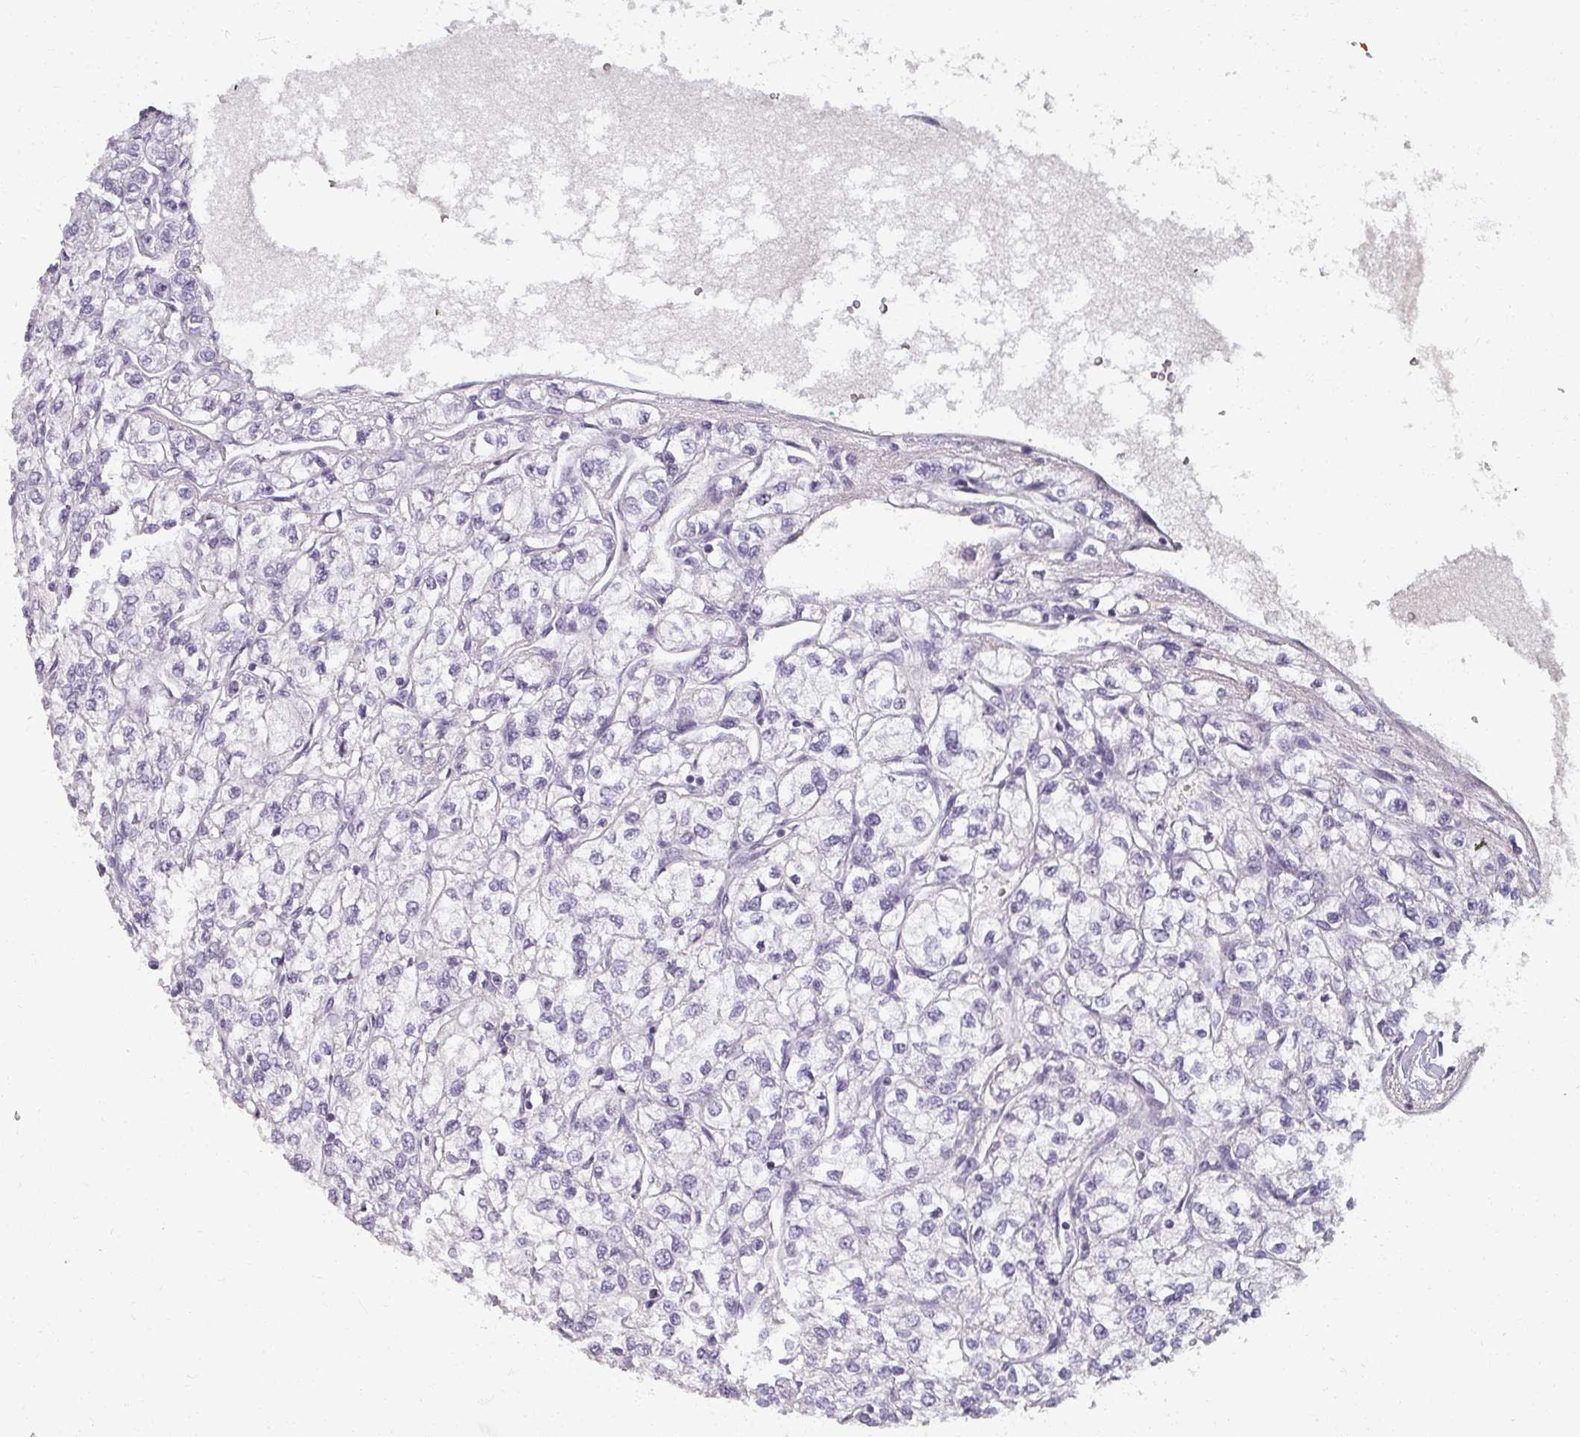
{"staining": {"intensity": "negative", "quantity": "none", "location": "none"}, "tissue": "renal cancer", "cell_type": "Tumor cells", "image_type": "cancer", "snomed": [{"axis": "morphology", "description": "Adenocarcinoma, NOS"}, {"axis": "topography", "description": "Kidney"}], "caption": "Protein analysis of adenocarcinoma (renal) reveals no significant staining in tumor cells. (Brightfield microscopy of DAB (3,3'-diaminobenzidine) IHC at high magnification).", "gene": "REG3G", "patient": {"sex": "male", "age": 80}}